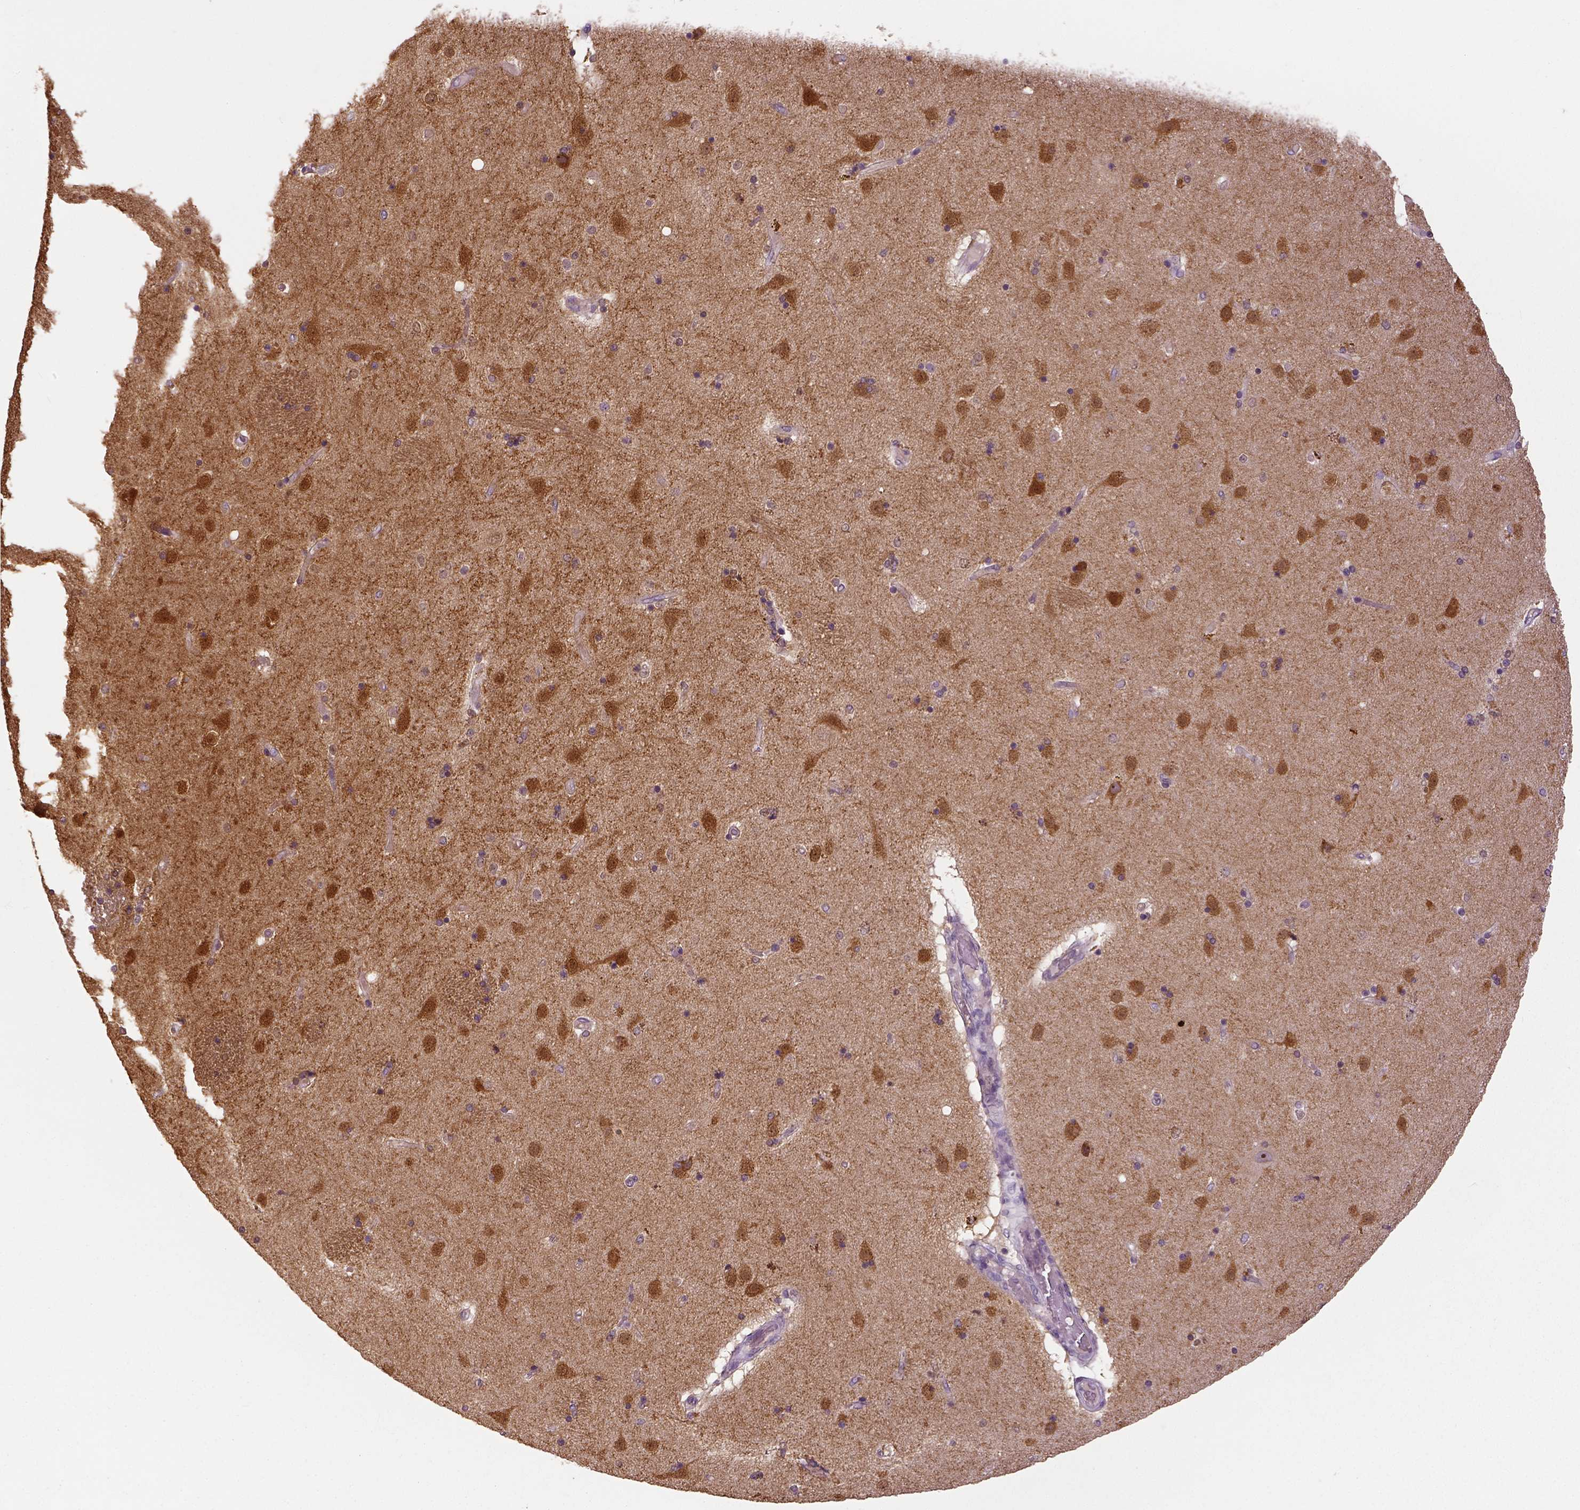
{"staining": {"intensity": "negative", "quantity": "none", "location": "none"}, "tissue": "caudate", "cell_type": "Glial cells", "image_type": "normal", "snomed": [{"axis": "morphology", "description": "Normal tissue, NOS"}, {"axis": "topography", "description": "Lateral ventricle wall"}], "caption": "DAB (3,3'-diaminobenzidine) immunohistochemical staining of benign human caudate reveals no significant expression in glial cells.", "gene": "NECAB1", "patient": {"sex": "female", "age": 71}}